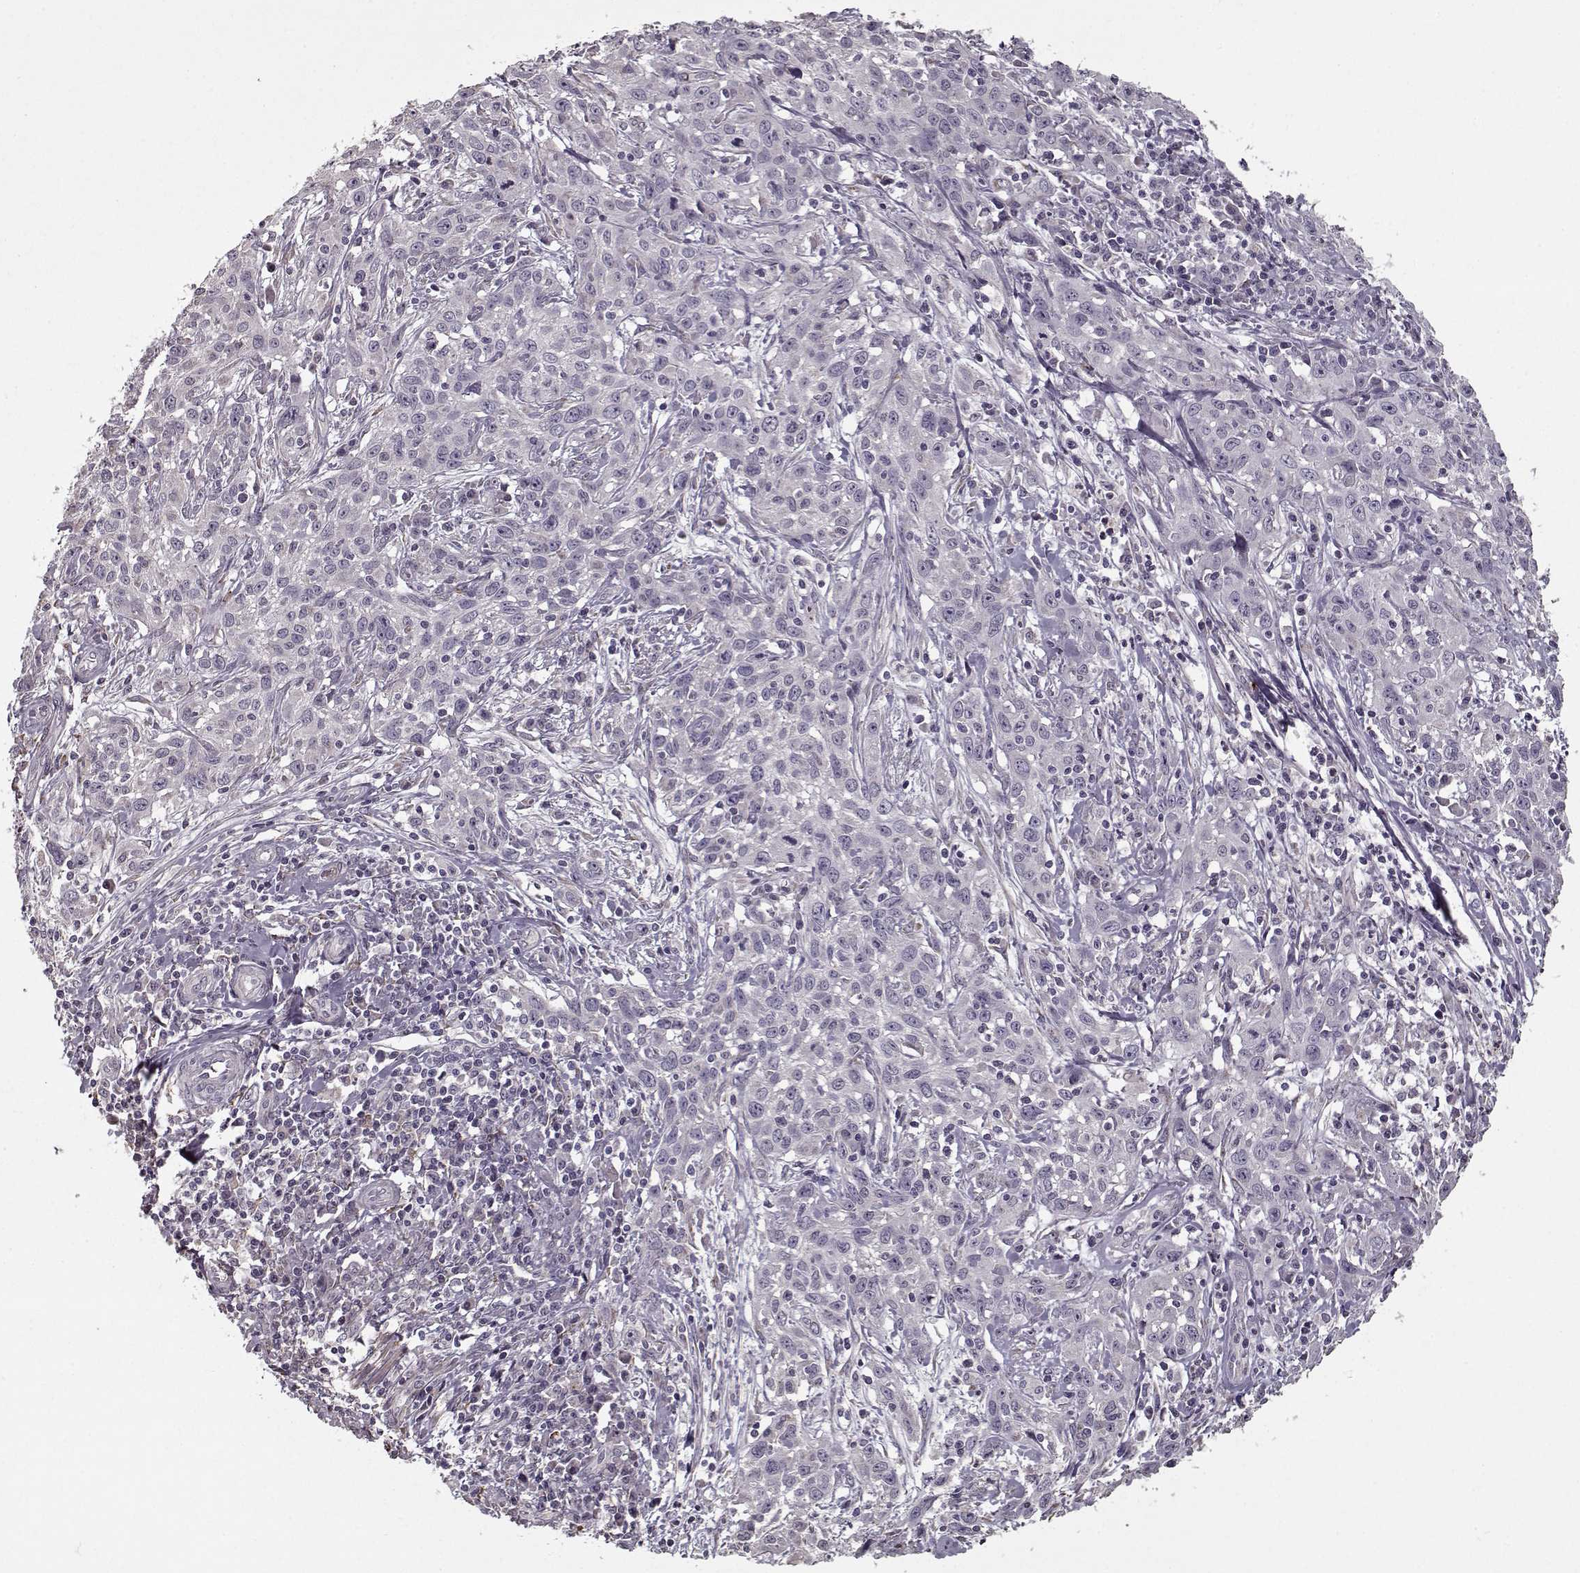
{"staining": {"intensity": "negative", "quantity": "none", "location": "none"}, "tissue": "cervical cancer", "cell_type": "Tumor cells", "image_type": "cancer", "snomed": [{"axis": "morphology", "description": "Squamous cell carcinoma, NOS"}, {"axis": "topography", "description": "Cervix"}], "caption": "Immunohistochemistry image of cervical cancer (squamous cell carcinoma) stained for a protein (brown), which demonstrates no expression in tumor cells. Nuclei are stained in blue.", "gene": "LAMA2", "patient": {"sex": "female", "age": 38}}